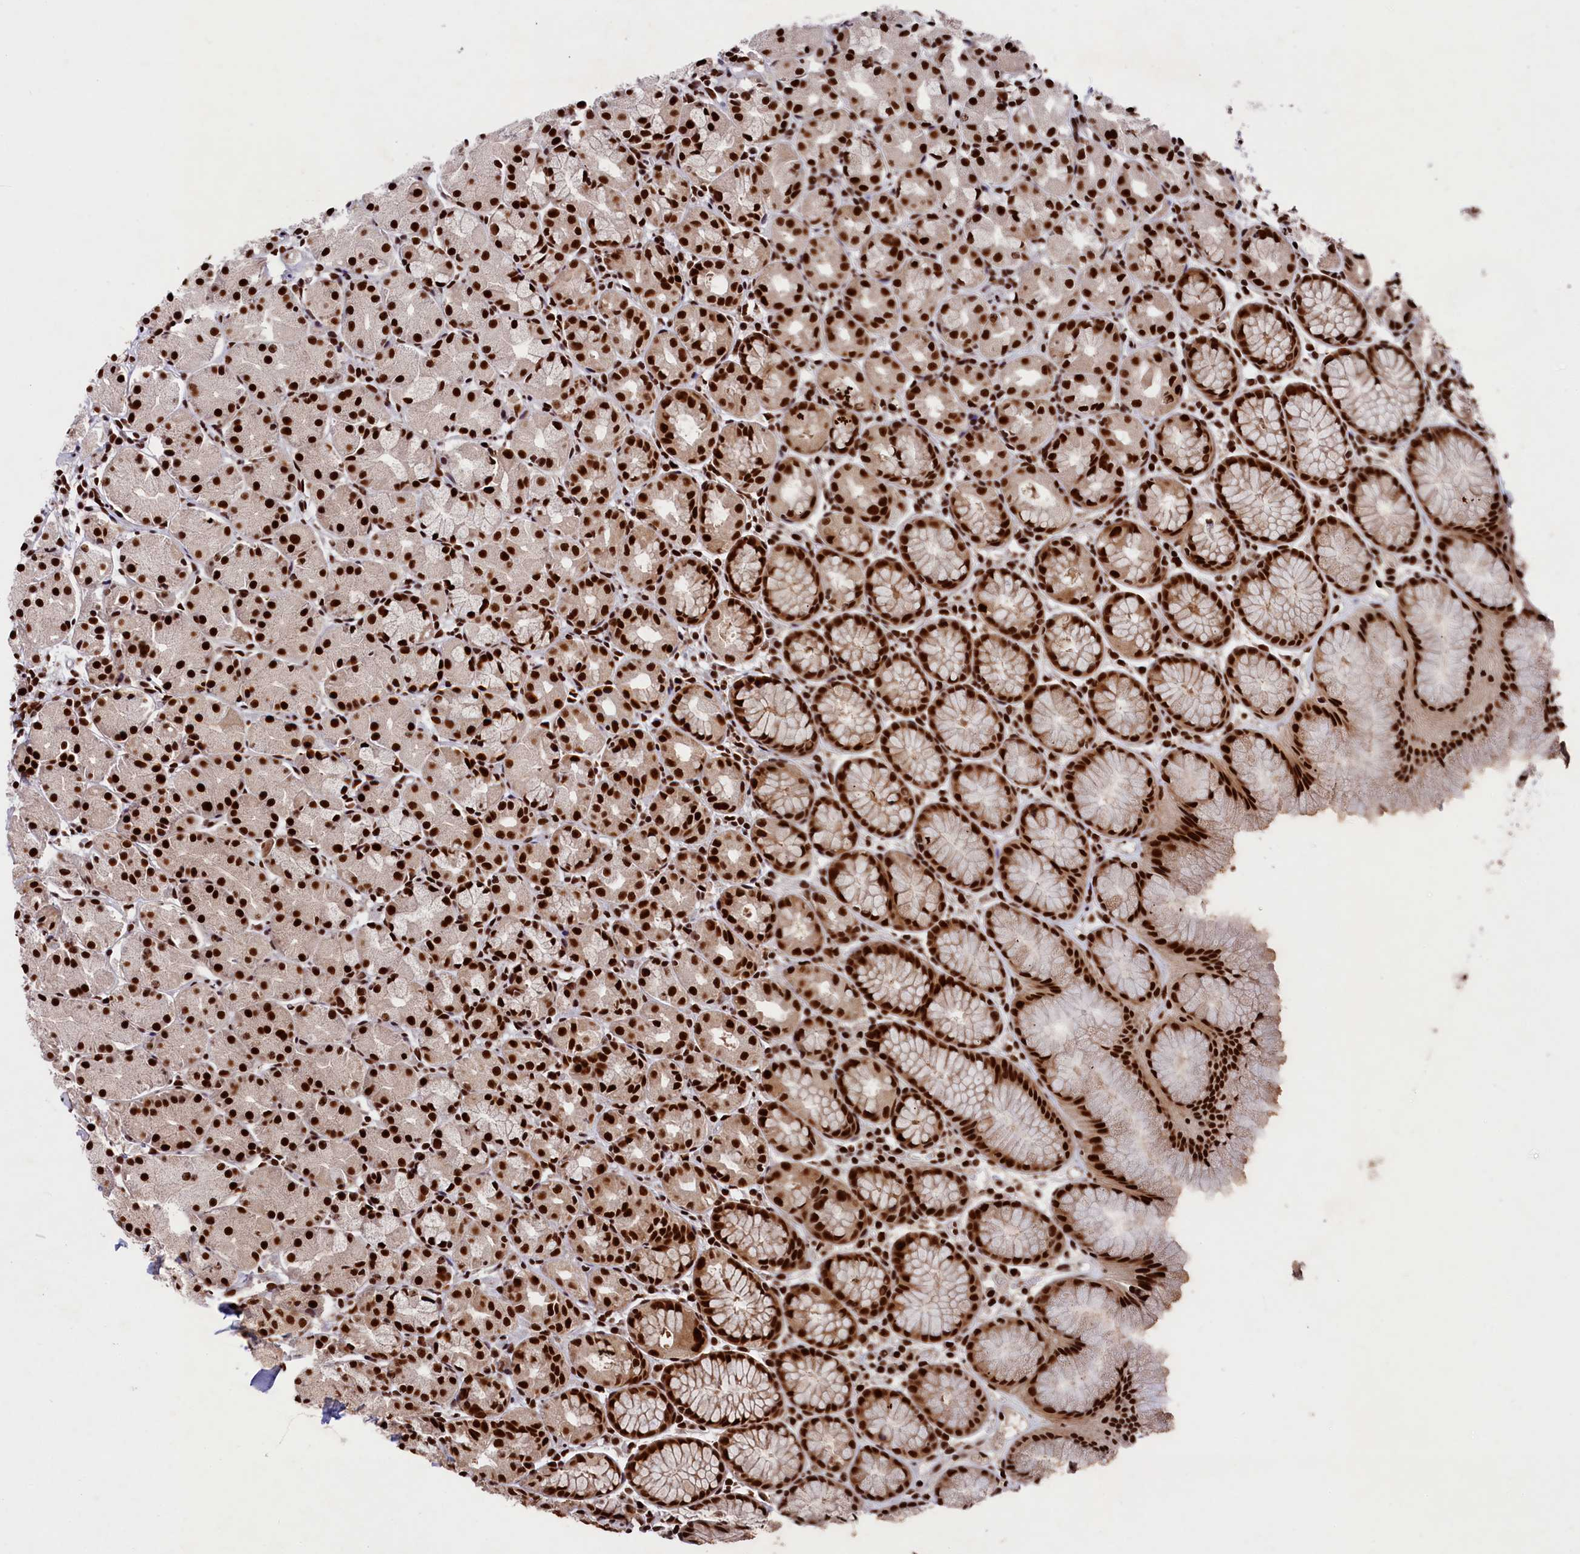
{"staining": {"intensity": "strong", "quantity": ">75%", "location": "nuclear"}, "tissue": "stomach", "cell_type": "Glandular cells", "image_type": "normal", "snomed": [{"axis": "morphology", "description": "Normal tissue, NOS"}, {"axis": "topography", "description": "Stomach, upper"}], "caption": "Brown immunohistochemical staining in normal human stomach shows strong nuclear staining in about >75% of glandular cells.", "gene": "PRPF31", "patient": {"sex": "male", "age": 47}}